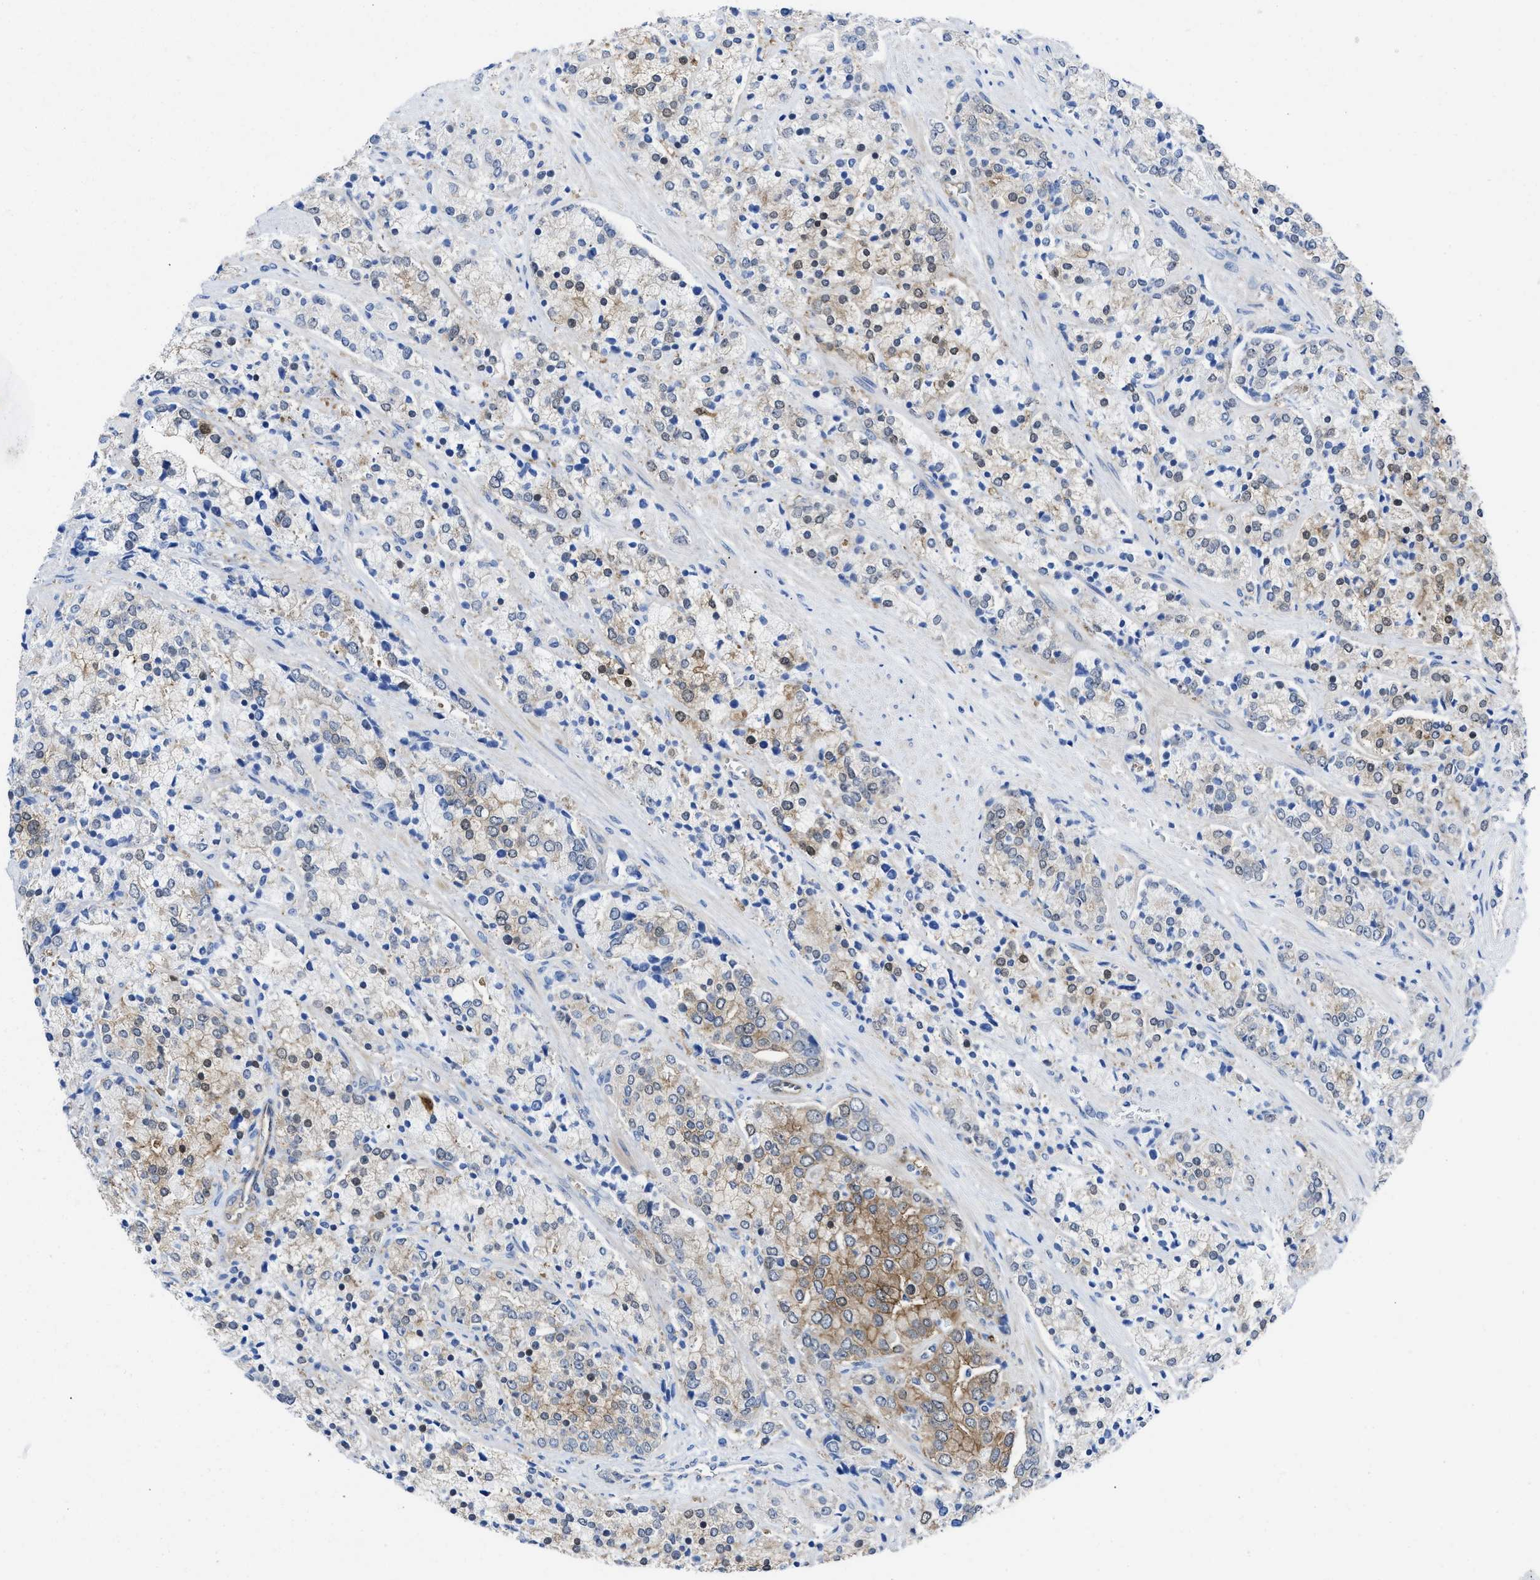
{"staining": {"intensity": "moderate", "quantity": "<25%", "location": "cytoplasmic/membranous"}, "tissue": "prostate cancer", "cell_type": "Tumor cells", "image_type": "cancer", "snomed": [{"axis": "morphology", "description": "Adenocarcinoma, High grade"}, {"axis": "topography", "description": "Prostate"}], "caption": "Prostate high-grade adenocarcinoma stained for a protein demonstrates moderate cytoplasmic/membranous positivity in tumor cells.", "gene": "PDLIM5", "patient": {"sex": "male", "age": 71}}